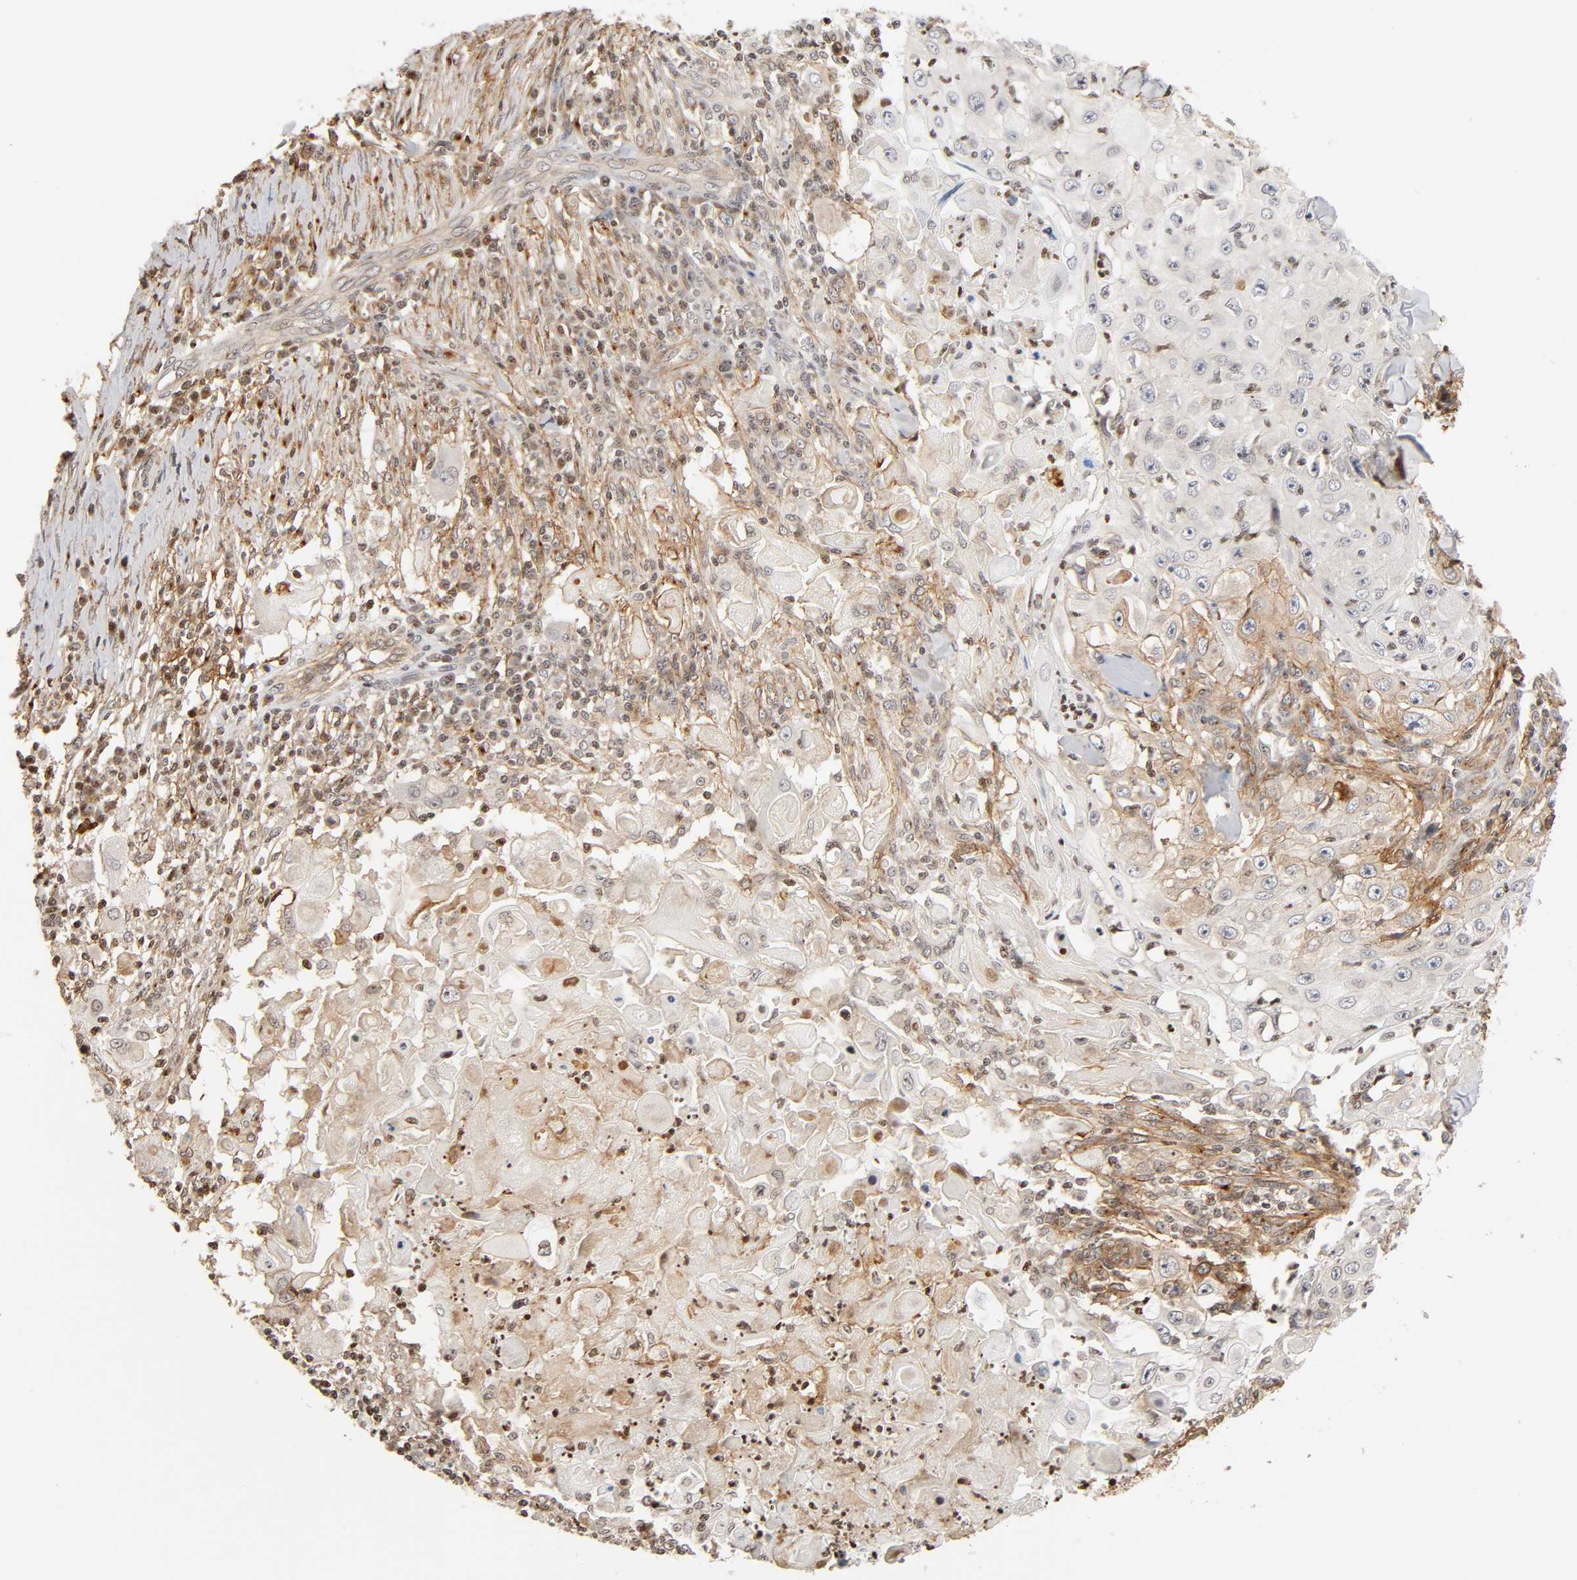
{"staining": {"intensity": "moderate", "quantity": "25%-75%", "location": "cytoplasmic/membranous"}, "tissue": "skin cancer", "cell_type": "Tumor cells", "image_type": "cancer", "snomed": [{"axis": "morphology", "description": "Squamous cell carcinoma, NOS"}, {"axis": "topography", "description": "Skin"}], "caption": "Moderate cytoplasmic/membranous expression for a protein is identified in approximately 25%-75% of tumor cells of squamous cell carcinoma (skin) using immunohistochemistry (IHC).", "gene": "ITGAV", "patient": {"sex": "male", "age": 86}}